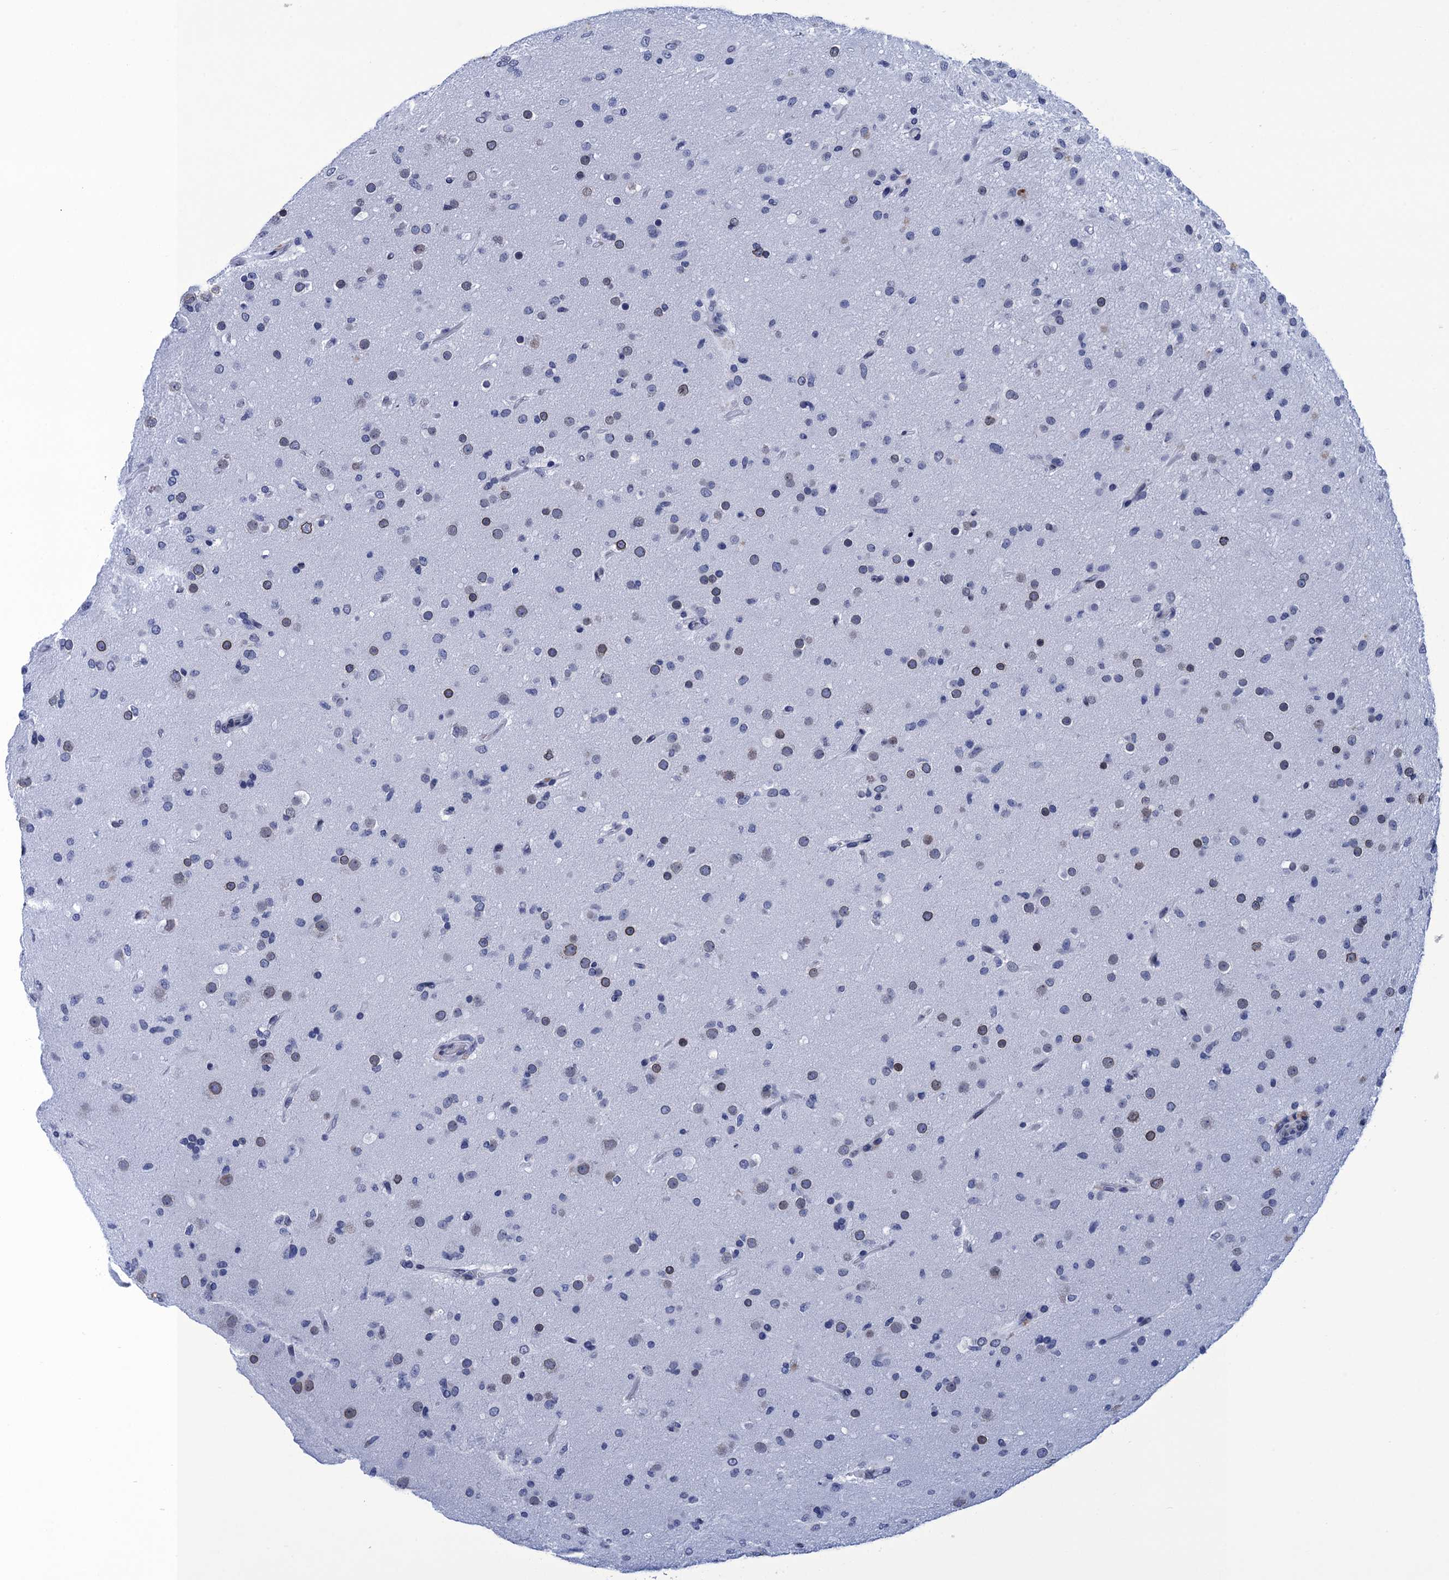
{"staining": {"intensity": "weak", "quantity": "<25%", "location": "cytoplasmic/membranous"}, "tissue": "glioma", "cell_type": "Tumor cells", "image_type": "cancer", "snomed": [{"axis": "morphology", "description": "Glioma, malignant, Low grade"}, {"axis": "topography", "description": "Brain"}], "caption": "Micrograph shows no significant protein expression in tumor cells of malignant low-grade glioma.", "gene": "METTL25", "patient": {"sex": "male", "age": 65}}